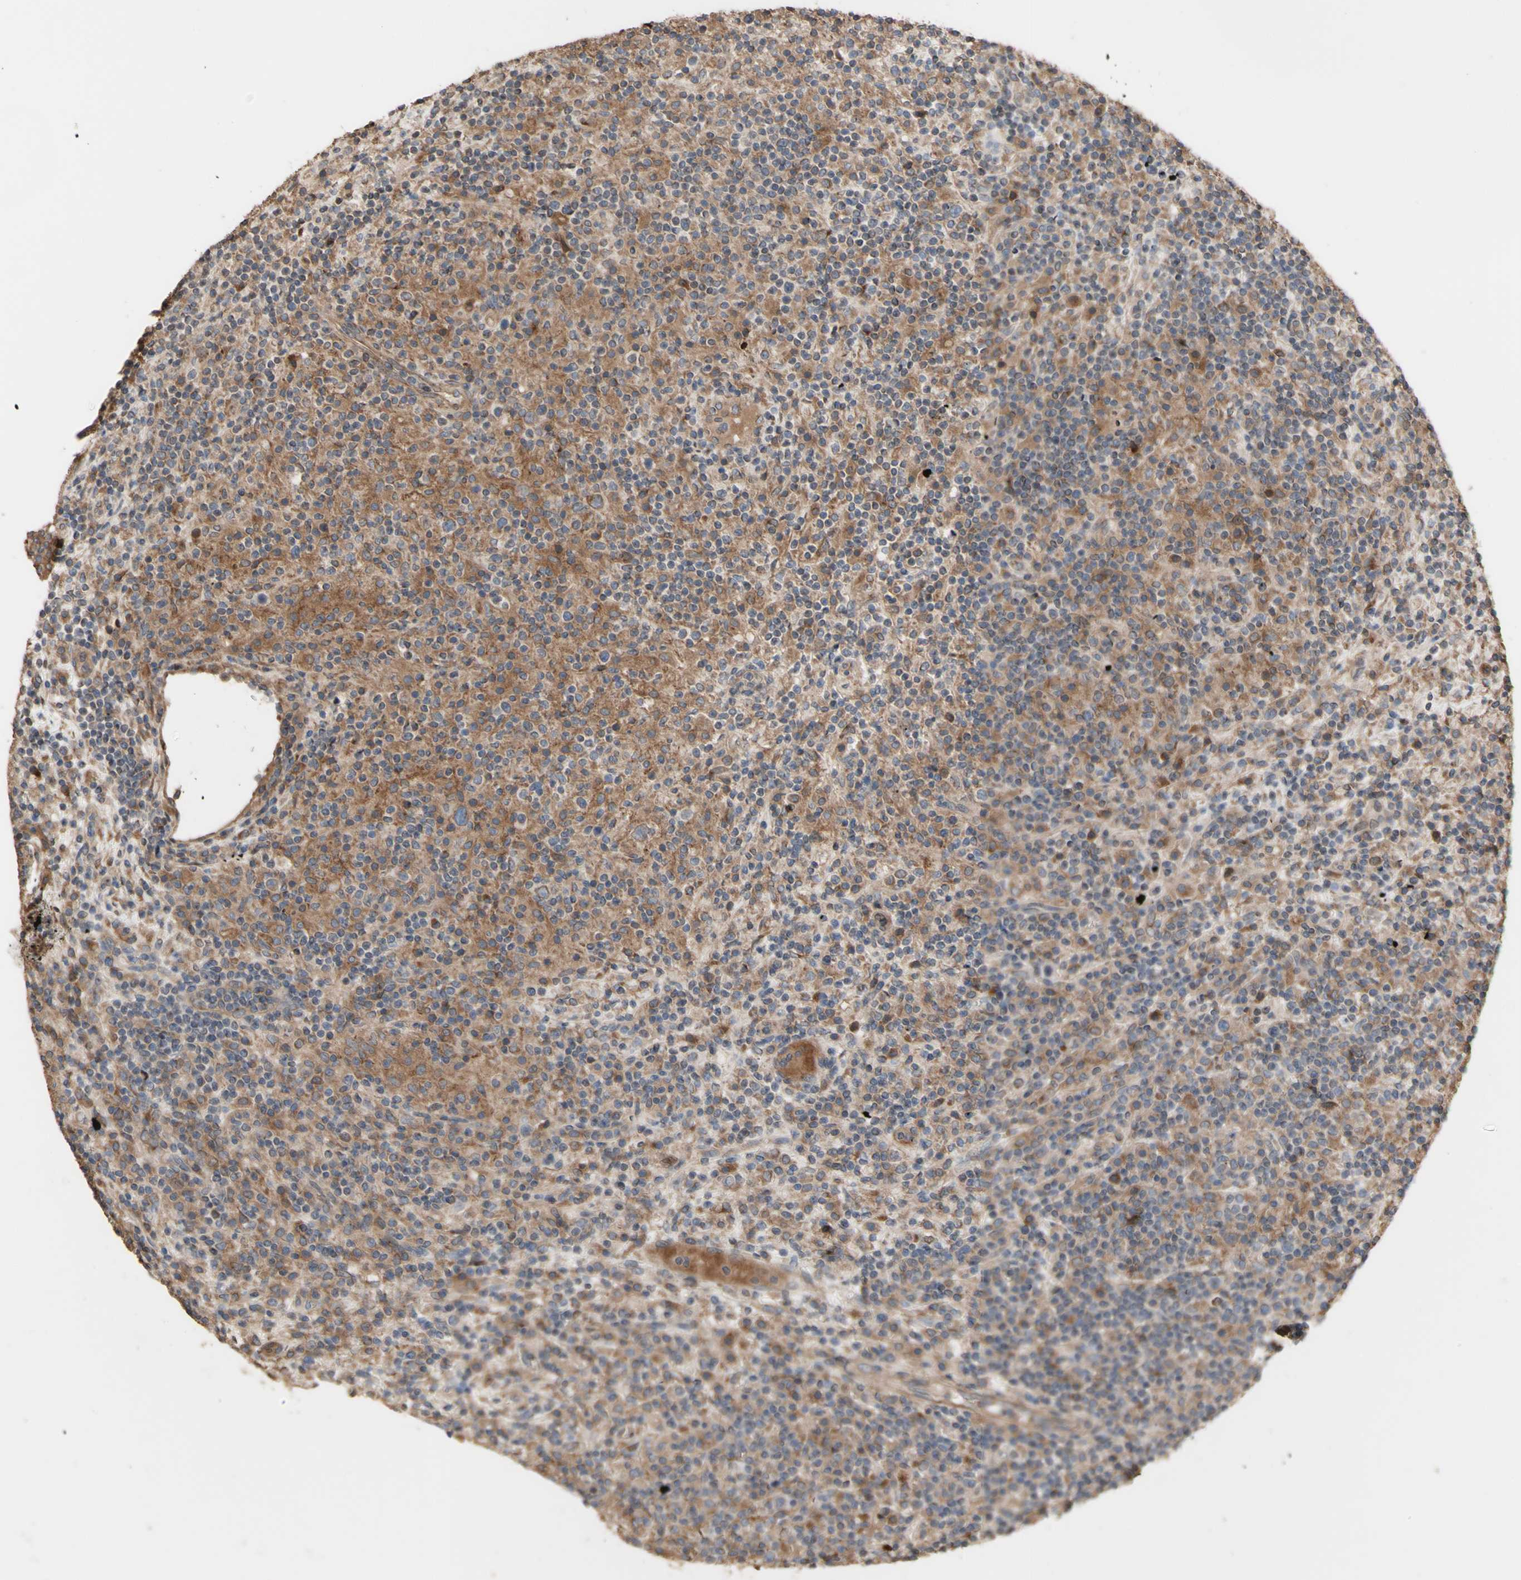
{"staining": {"intensity": "moderate", "quantity": "<25%", "location": "cytoplasmic/membranous"}, "tissue": "lymphoma", "cell_type": "Tumor cells", "image_type": "cancer", "snomed": [{"axis": "morphology", "description": "Hodgkin's disease, NOS"}, {"axis": "topography", "description": "Lymph node"}], "caption": "The photomicrograph demonstrates immunohistochemical staining of lymphoma. There is moderate cytoplasmic/membranous staining is identified in approximately <25% of tumor cells.", "gene": "NECTIN3", "patient": {"sex": "male", "age": 70}}